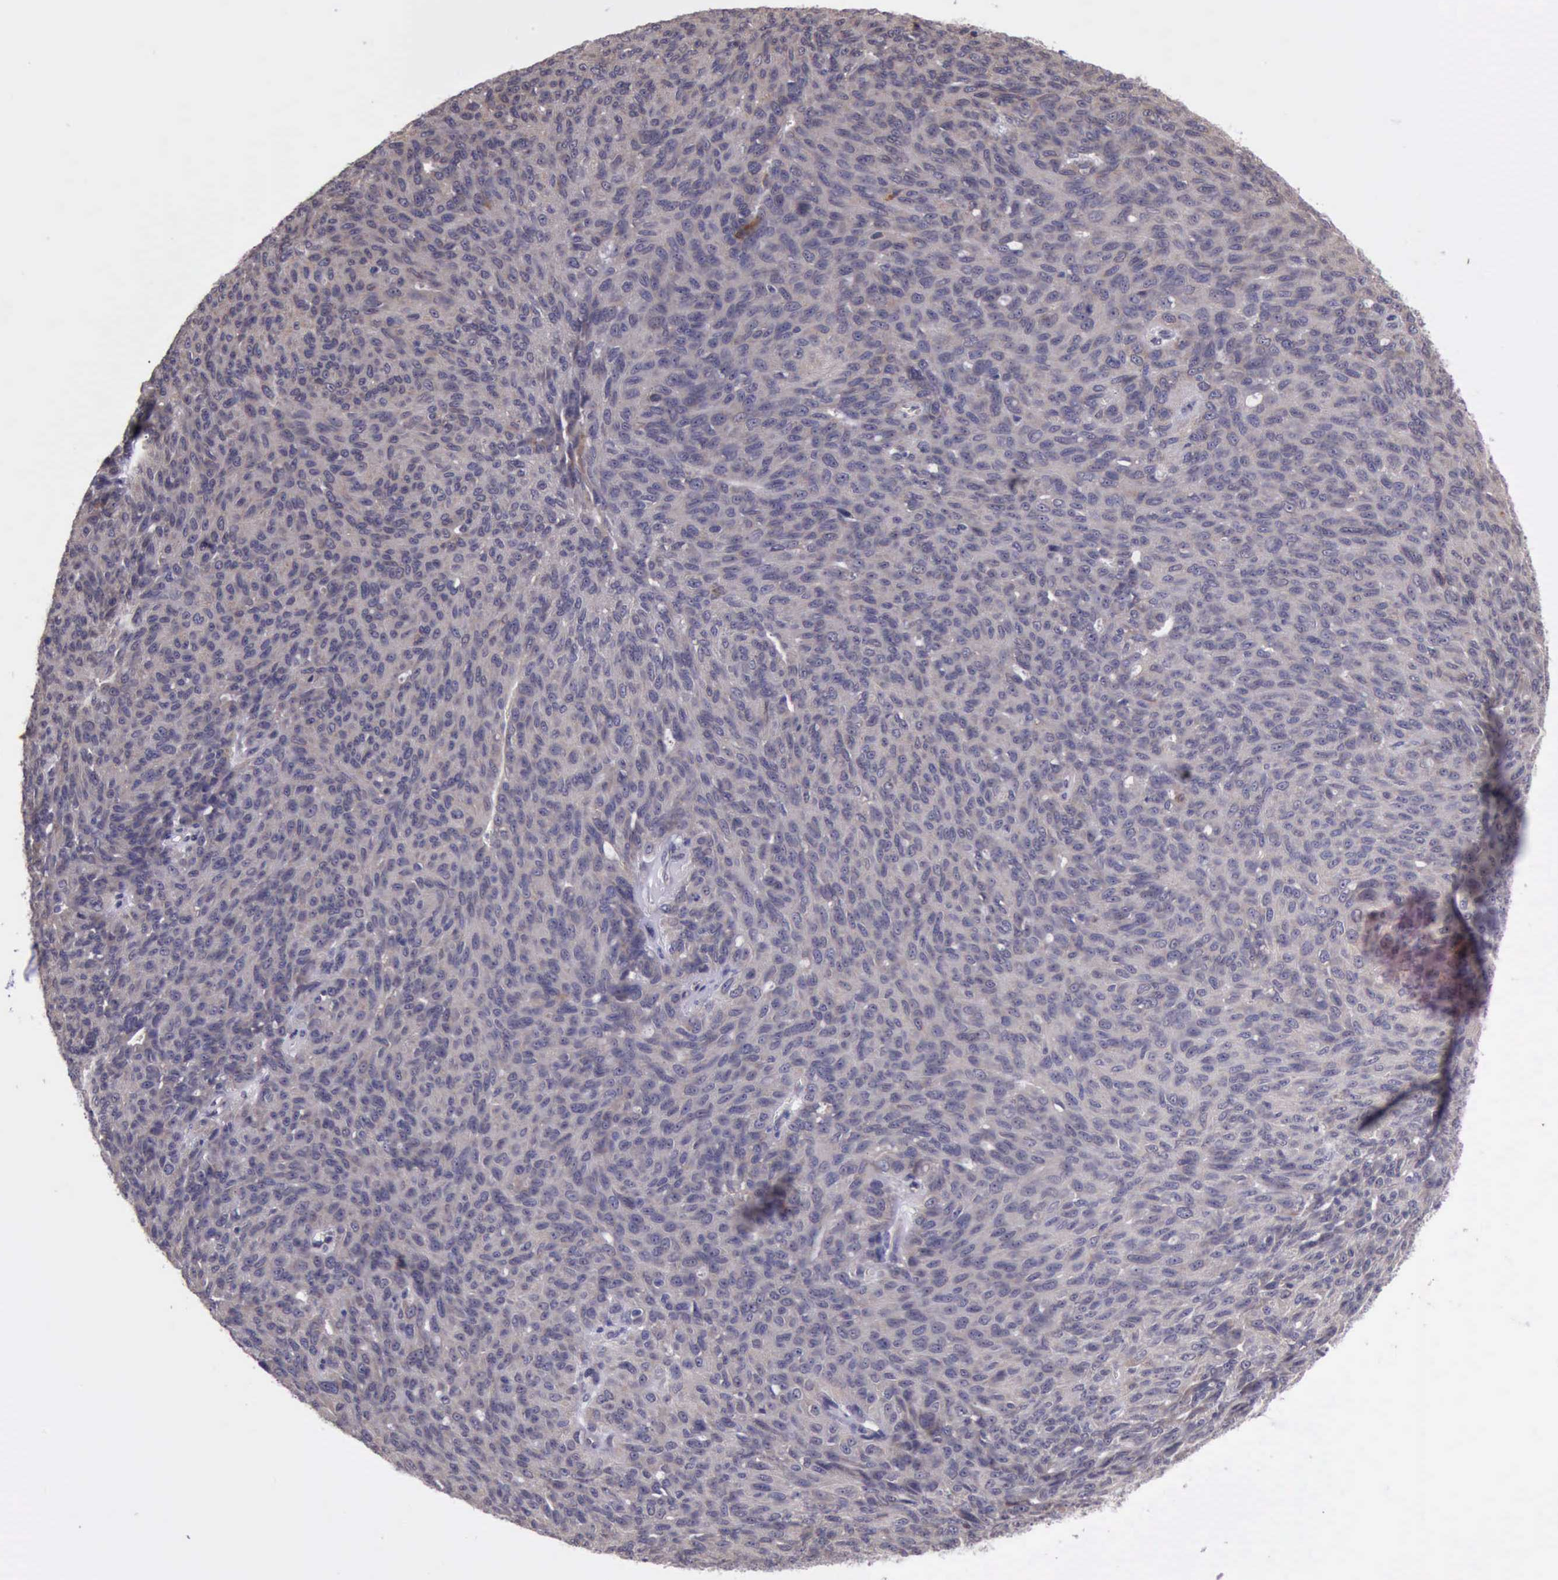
{"staining": {"intensity": "moderate", "quantity": ">75%", "location": "cytoplasmic/membranous"}, "tissue": "ovarian cancer", "cell_type": "Tumor cells", "image_type": "cancer", "snomed": [{"axis": "morphology", "description": "Carcinoma, endometroid"}, {"axis": "topography", "description": "Ovary"}], "caption": "Protein analysis of ovarian cancer tissue demonstrates moderate cytoplasmic/membranous staining in about >75% of tumor cells. The staining is performed using DAB brown chromogen to label protein expression. The nuclei are counter-stained blue using hematoxylin.", "gene": "PLEK2", "patient": {"sex": "female", "age": 60}}